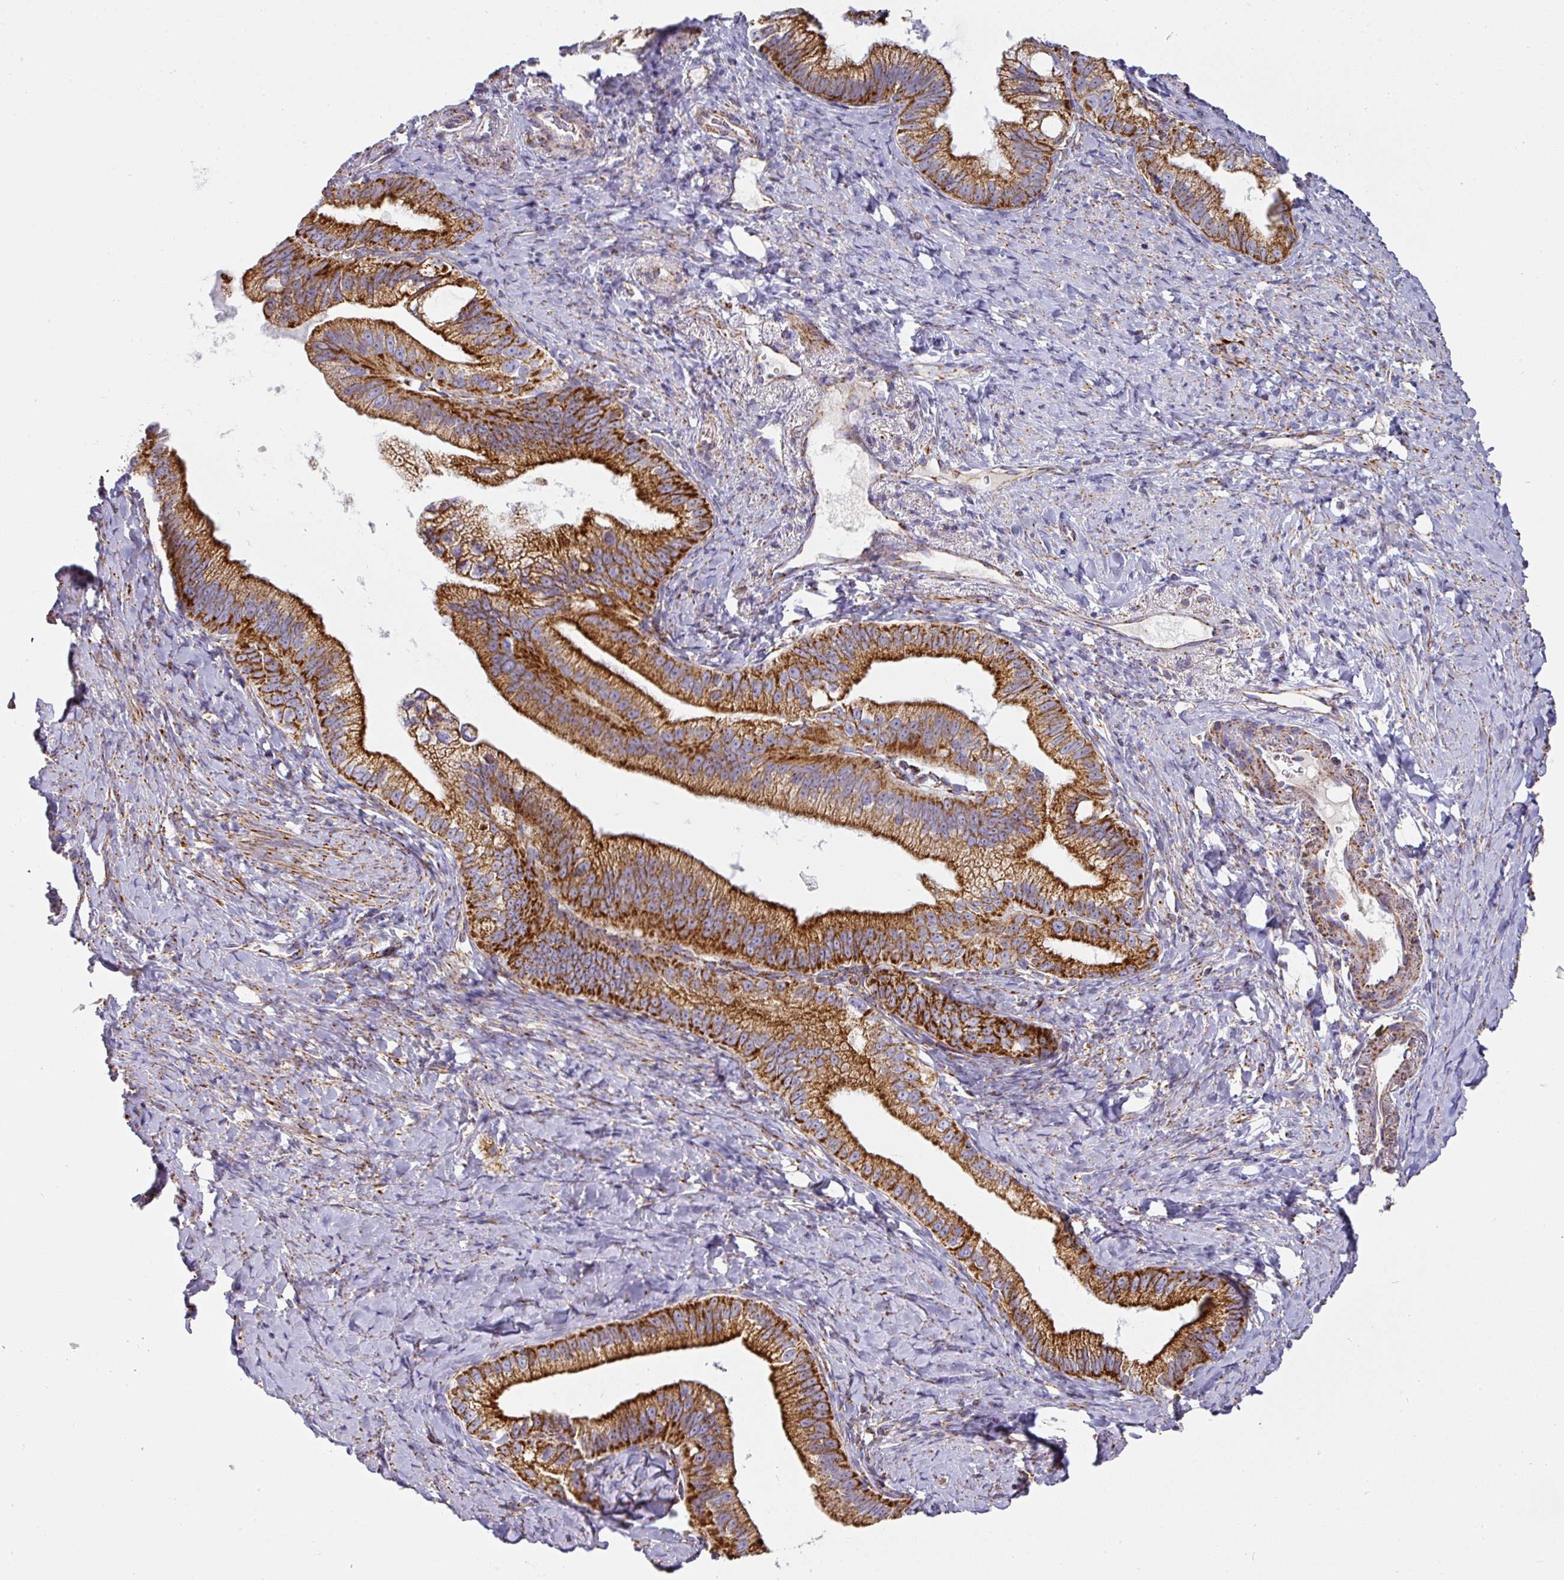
{"staining": {"intensity": "strong", "quantity": ">75%", "location": "cytoplasmic/membranous"}, "tissue": "pancreatic cancer", "cell_type": "Tumor cells", "image_type": "cancer", "snomed": [{"axis": "morphology", "description": "Adenocarcinoma, NOS"}, {"axis": "topography", "description": "Pancreas"}], "caption": "A photomicrograph of pancreatic adenocarcinoma stained for a protein shows strong cytoplasmic/membranous brown staining in tumor cells.", "gene": "UQCRFS1", "patient": {"sex": "male", "age": 70}}